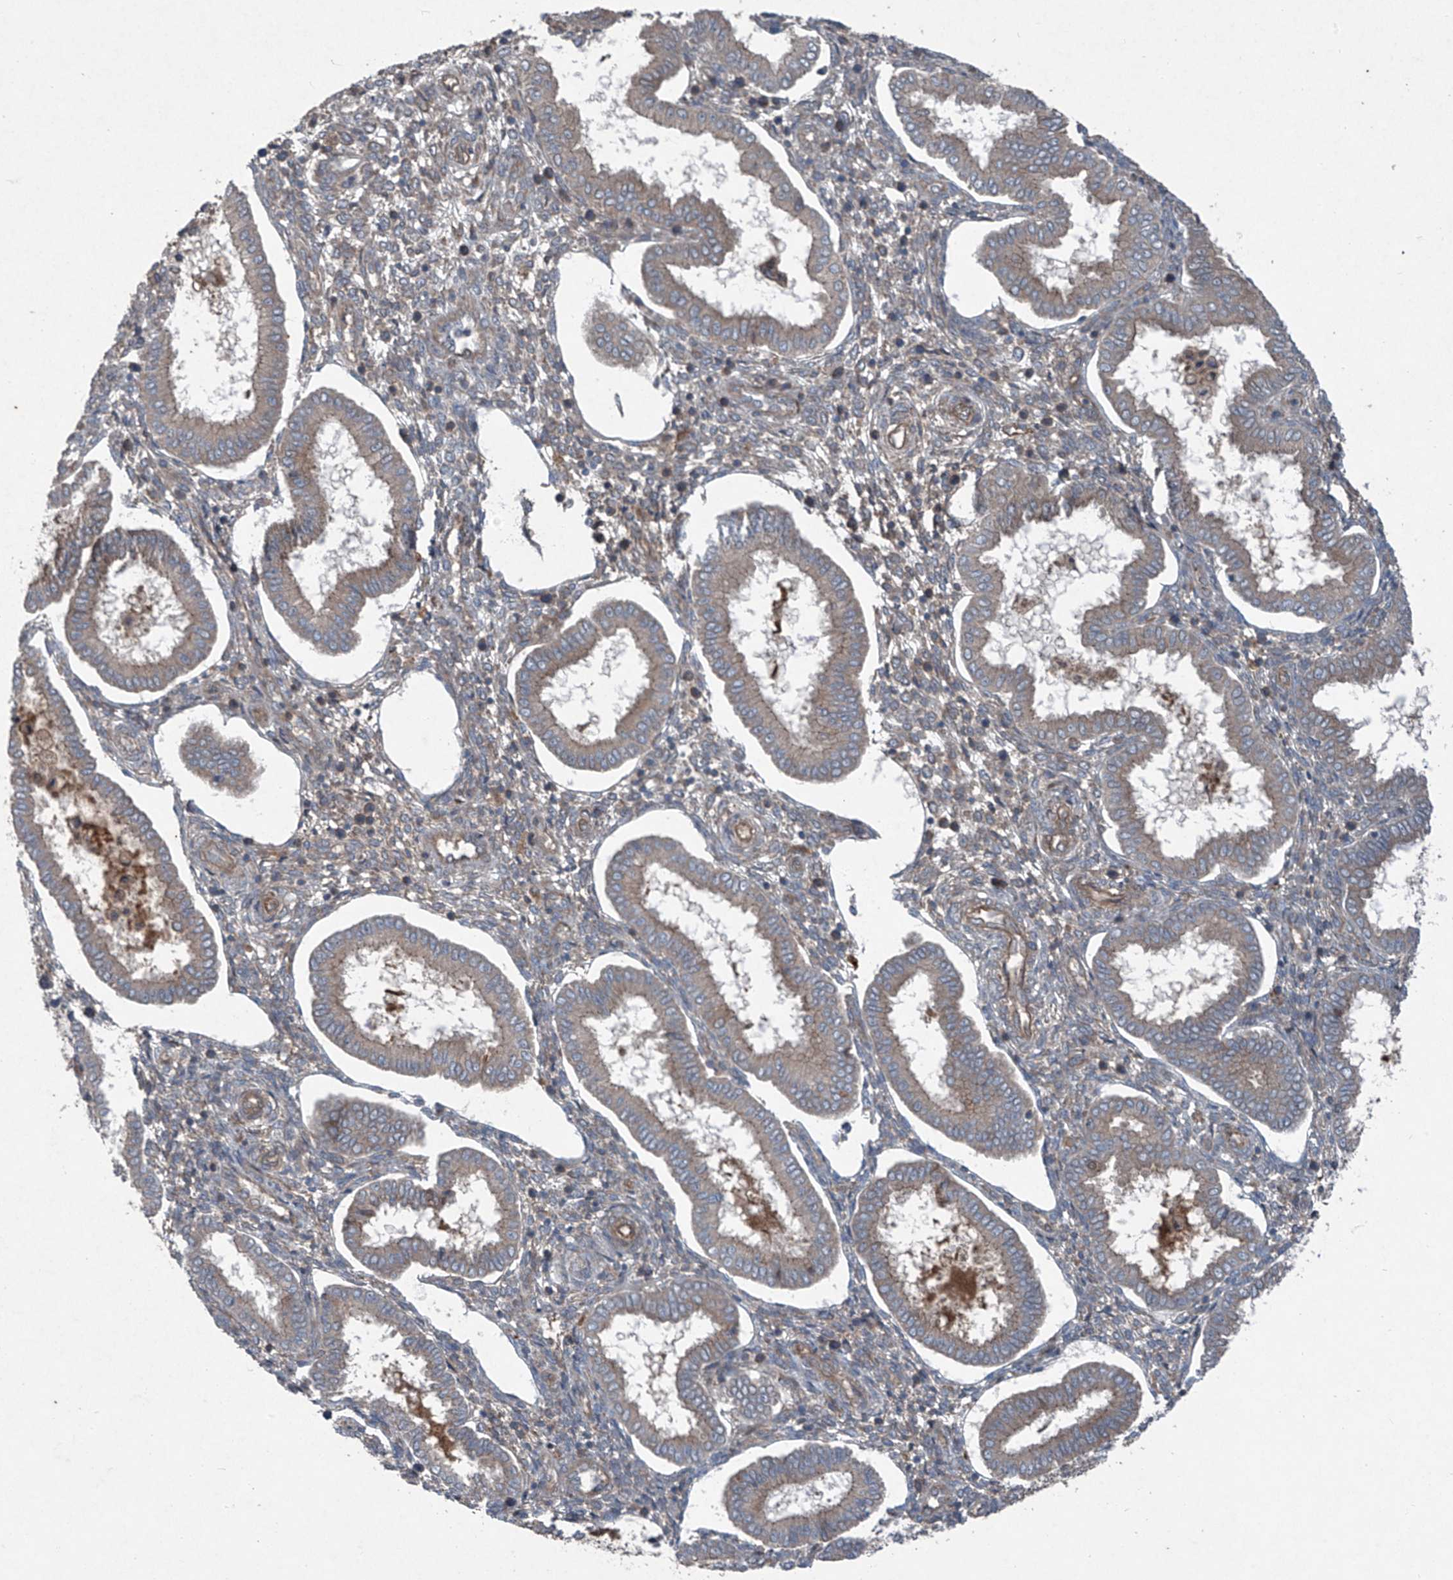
{"staining": {"intensity": "negative", "quantity": "none", "location": "none"}, "tissue": "endometrium", "cell_type": "Cells in endometrial stroma", "image_type": "normal", "snomed": [{"axis": "morphology", "description": "Normal tissue, NOS"}, {"axis": "topography", "description": "Endometrium"}], "caption": "Immunohistochemistry image of unremarkable endometrium: human endometrium stained with DAB reveals no significant protein positivity in cells in endometrial stroma.", "gene": "FOXRED2", "patient": {"sex": "female", "age": 24}}